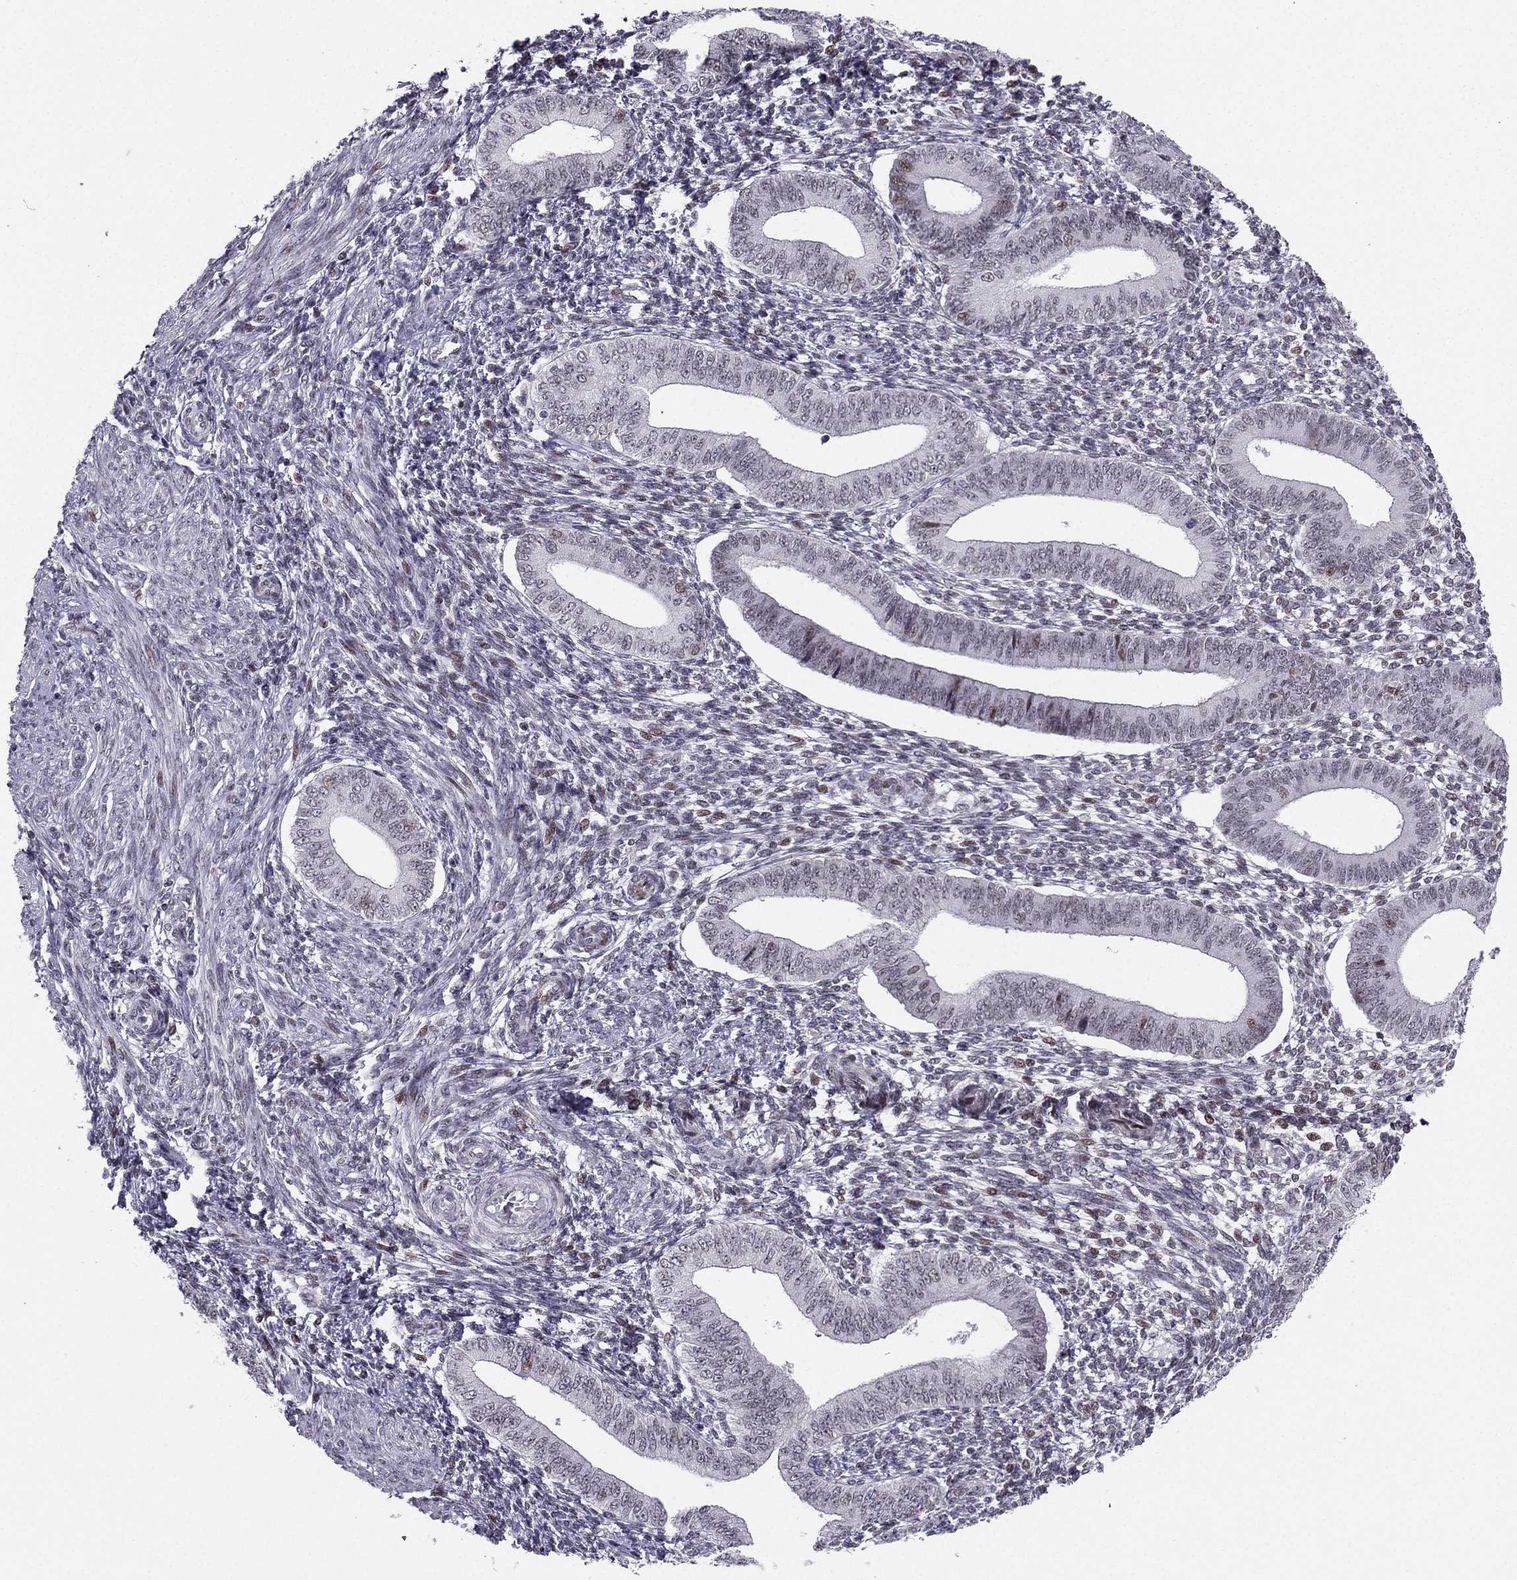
{"staining": {"intensity": "moderate", "quantity": "<25%", "location": "nuclear"}, "tissue": "endometrium", "cell_type": "Cells in endometrial stroma", "image_type": "normal", "snomed": [{"axis": "morphology", "description": "Normal tissue, NOS"}, {"axis": "topography", "description": "Endometrium"}], "caption": "Human endometrium stained with a protein marker shows moderate staining in cells in endometrial stroma.", "gene": "RPRD2", "patient": {"sex": "female", "age": 42}}